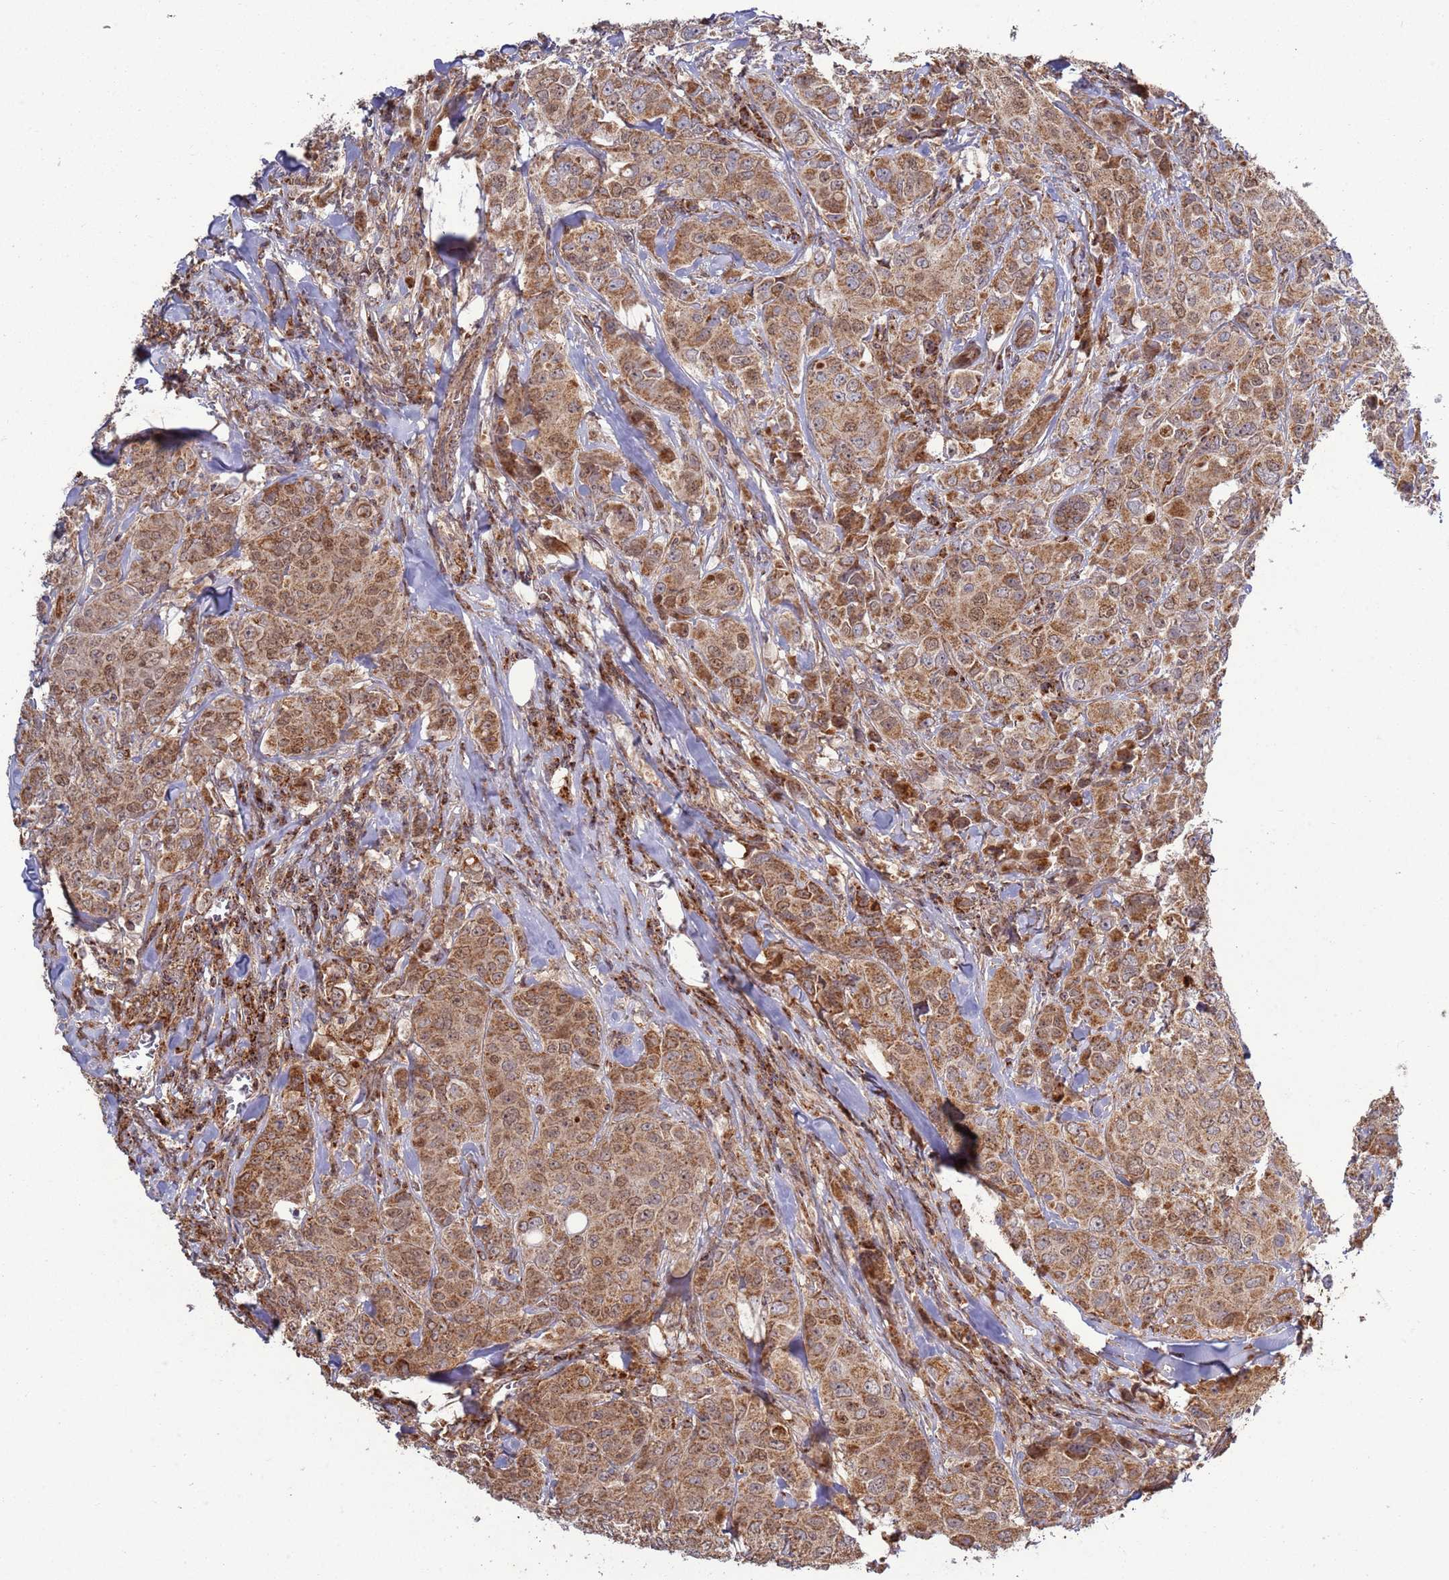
{"staining": {"intensity": "moderate", "quantity": ">75%", "location": "cytoplasmic/membranous,nuclear"}, "tissue": "breast cancer", "cell_type": "Tumor cells", "image_type": "cancer", "snomed": [{"axis": "morphology", "description": "Duct carcinoma"}, {"axis": "topography", "description": "Breast"}], "caption": "This image exhibits immunohistochemistry (IHC) staining of human invasive ductal carcinoma (breast), with medium moderate cytoplasmic/membranous and nuclear expression in about >75% of tumor cells.", "gene": "RCOR2", "patient": {"sex": "female", "age": 43}}